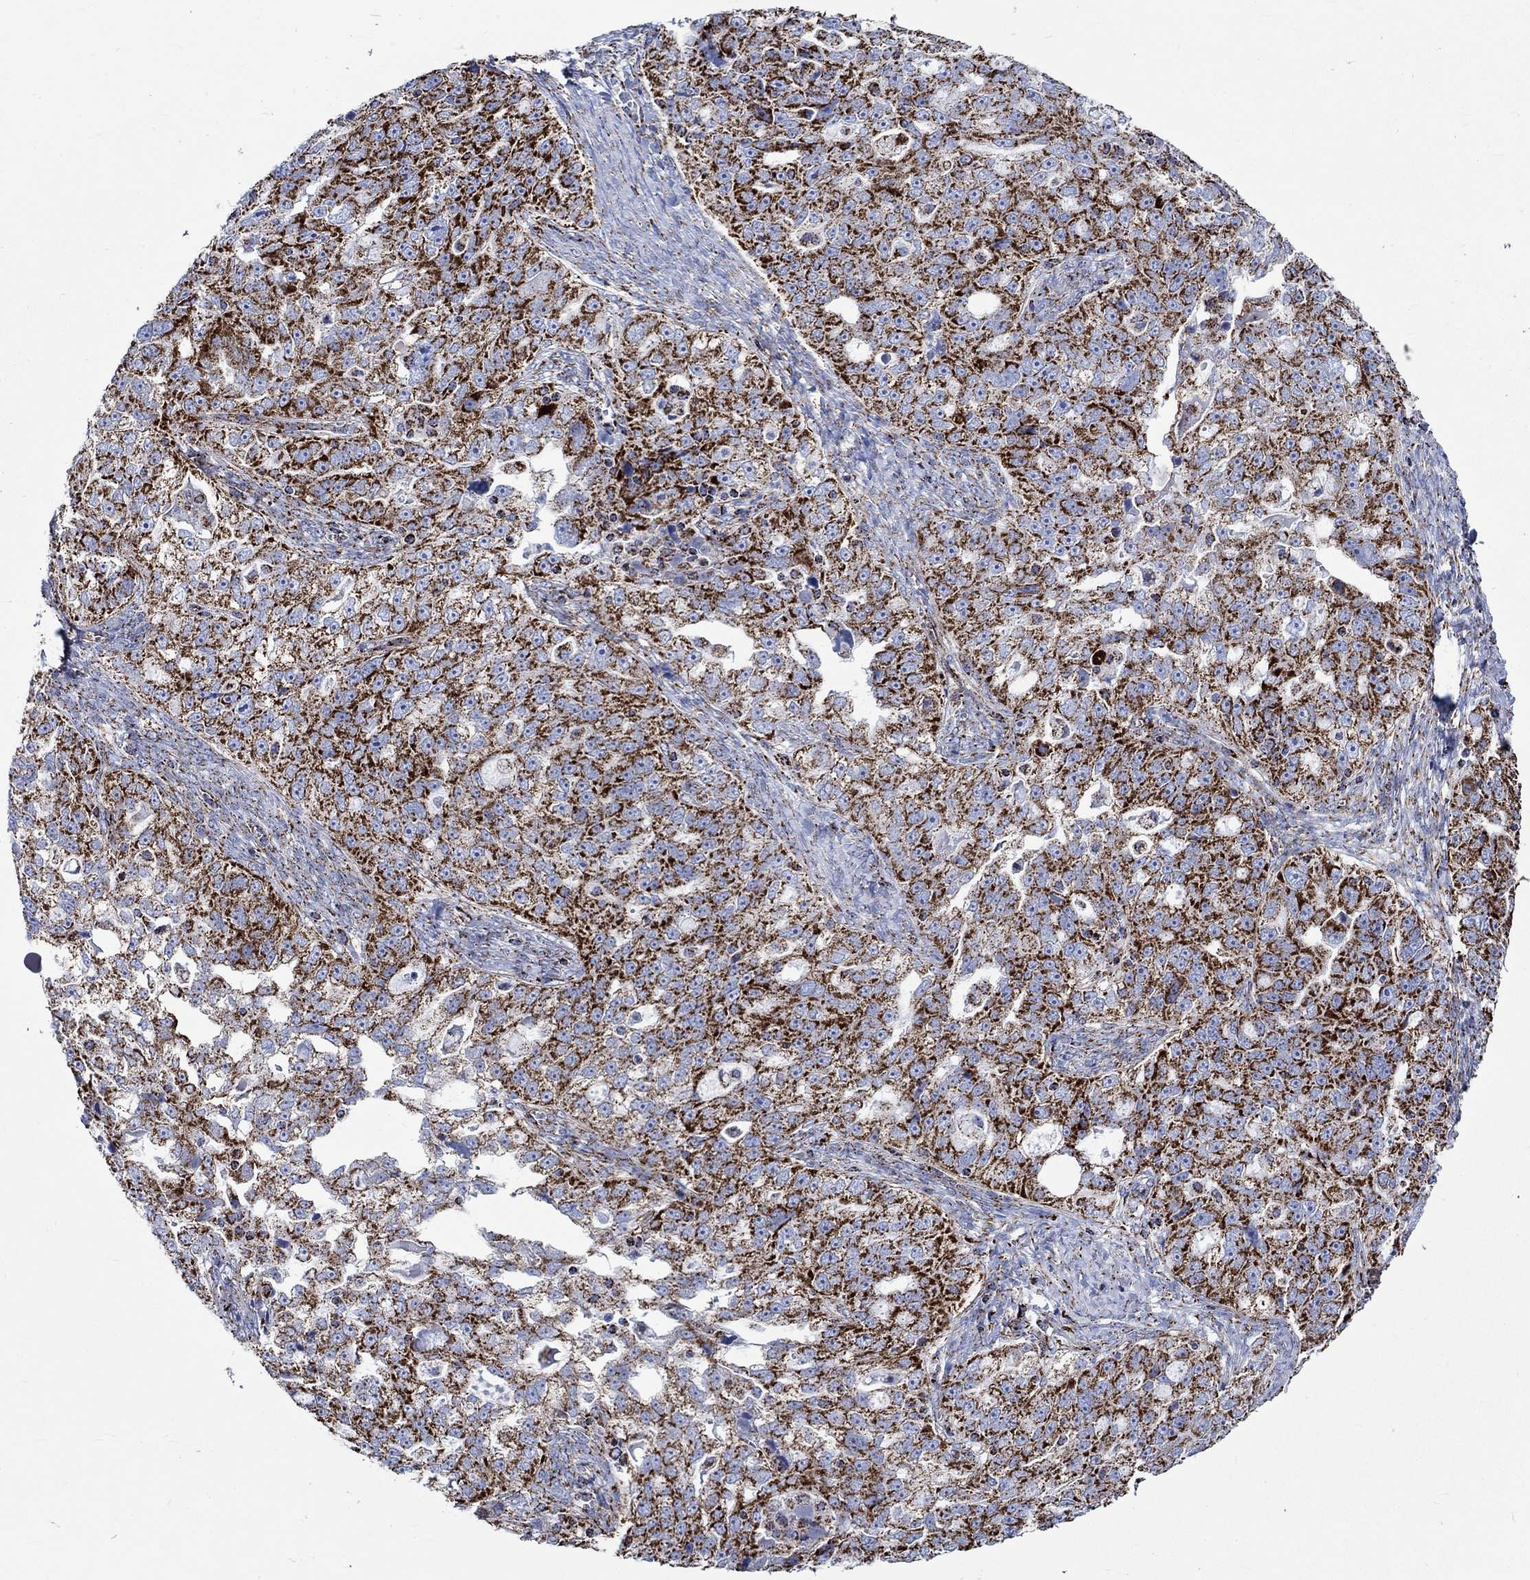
{"staining": {"intensity": "strong", "quantity": ">75%", "location": "cytoplasmic/membranous"}, "tissue": "ovarian cancer", "cell_type": "Tumor cells", "image_type": "cancer", "snomed": [{"axis": "morphology", "description": "Cystadenocarcinoma, serous, NOS"}, {"axis": "topography", "description": "Ovary"}], "caption": "A high-resolution photomicrograph shows immunohistochemistry staining of ovarian cancer (serous cystadenocarcinoma), which displays strong cytoplasmic/membranous staining in approximately >75% of tumor cells. (Stains: DAB (3,3'-diaminobenzidine) in brown, nuclei in blue, Microscopy: brightfield microscopy at high magnification).", "gene": "RCE1", "patient": {"sex": "female", "age": 51}}